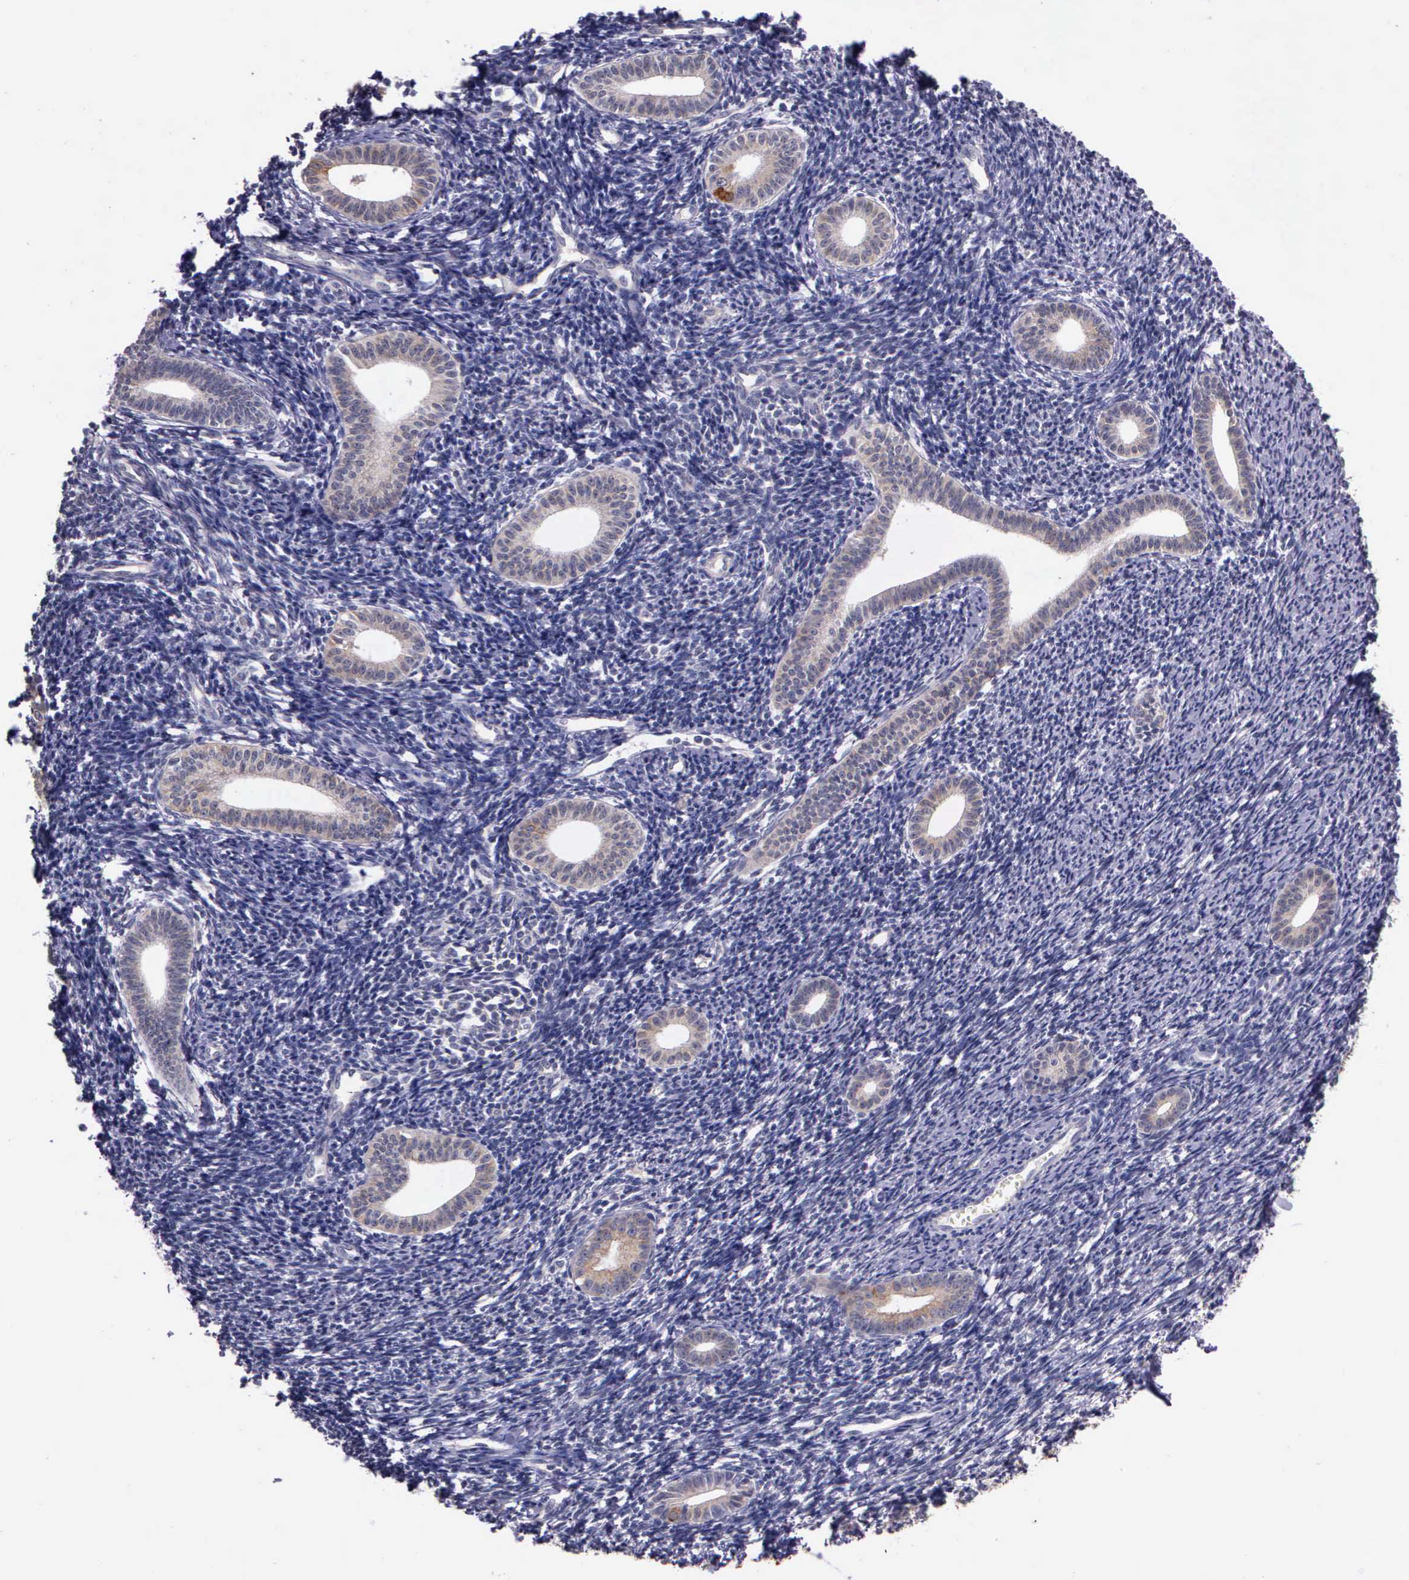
{"staining": {"intensity": "negative", "quantity": "none", "location": "none"}, "tissue": "endometrium", "cell_type": "Cells in endometrial stroma", "image_type": "normal", "snomed": [{"axis": "morphology", "description": "Normal tissue, NOS"}, {"axis": "topography", "description": "Endometrium"}], "caption": "The photomicrograph shows no significant positivity in cells in endometrial stroma of endometrium. (Stains: DAB IHC with hematoxylin counter stain, Microscopy: brightfield microscopy at high magnification).", "gene": "IGBP1P2", "patient": {"sex": "female", "age": 52}}